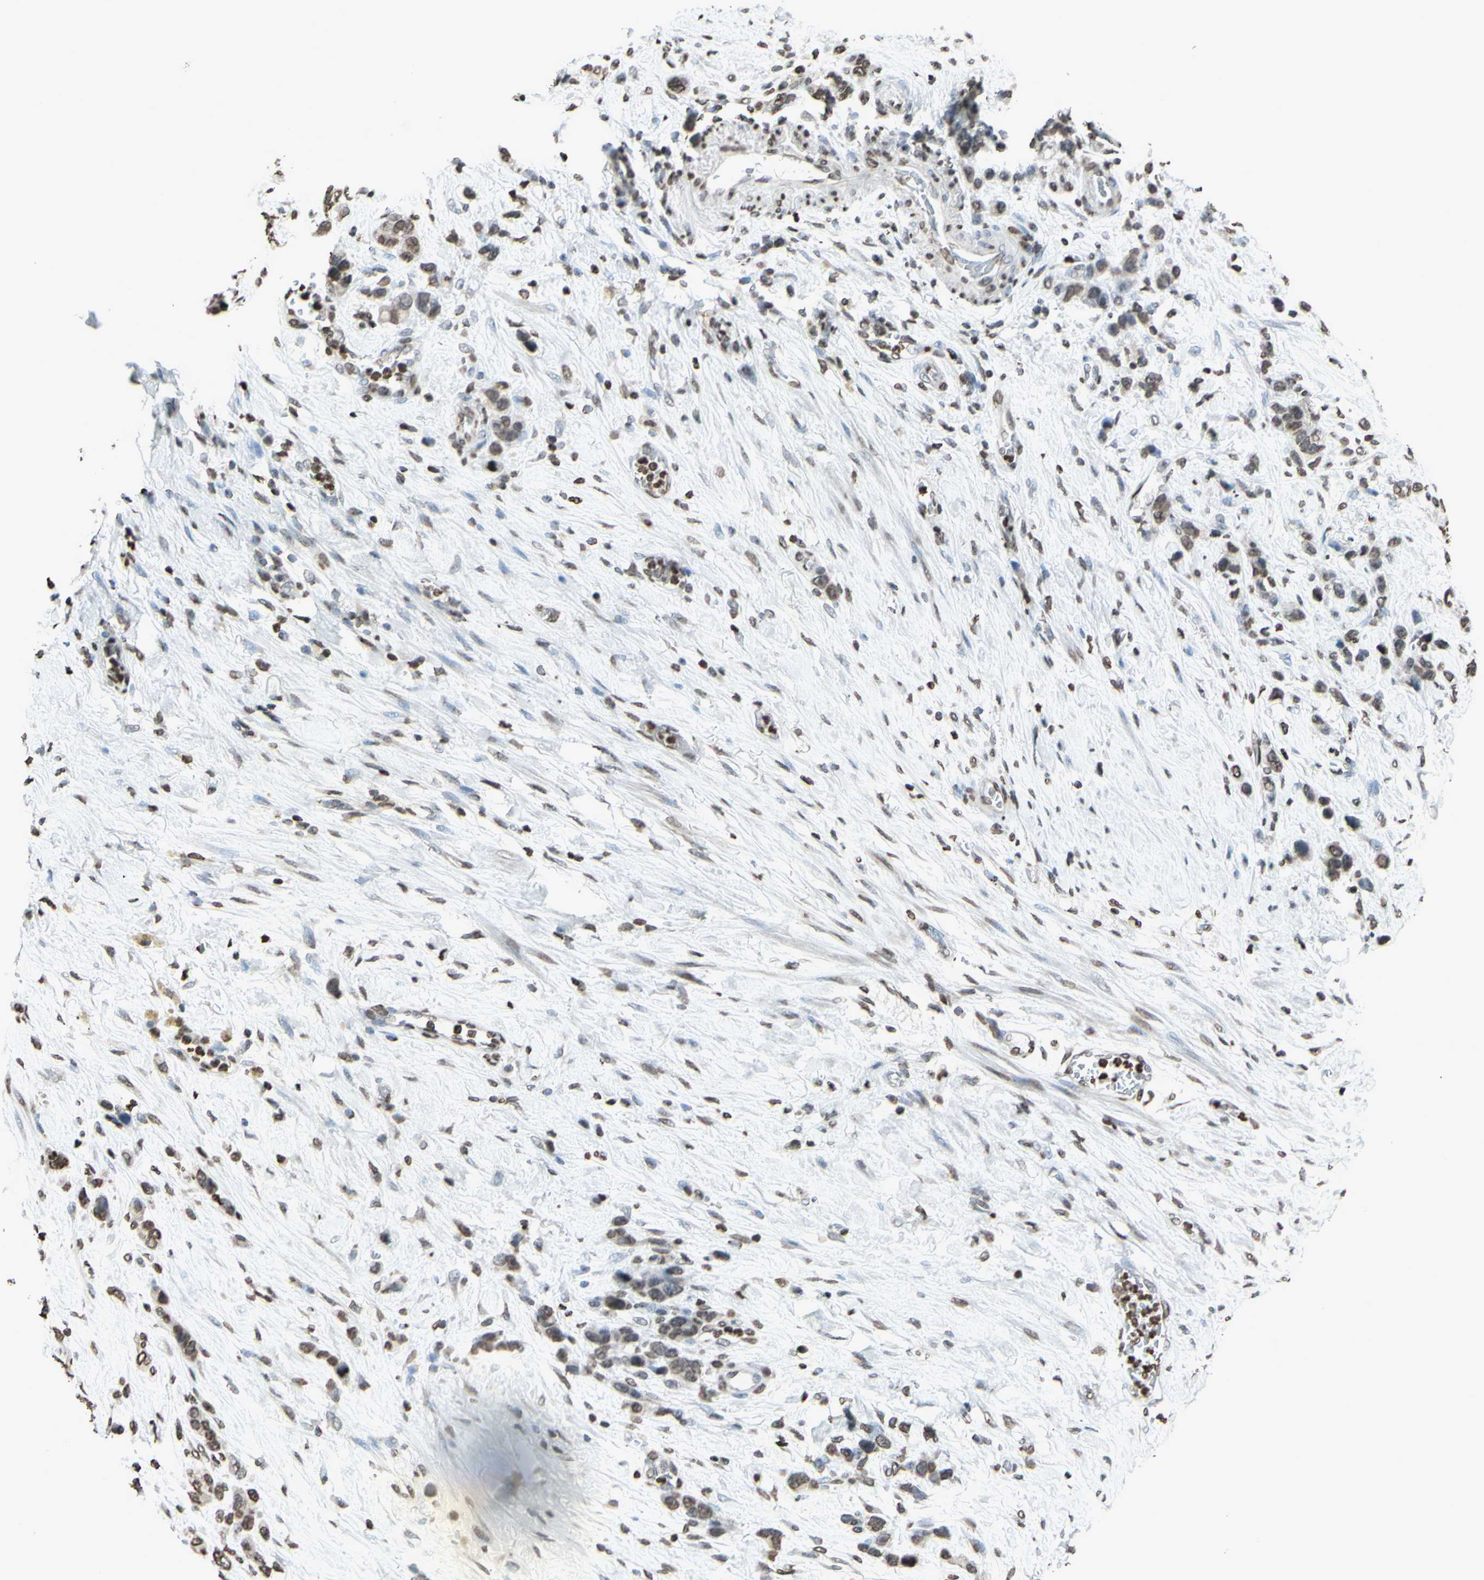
{"staining": {"intensity": "weak", "quantity": "25%-75%", "location": "nuclear"}, "tissue": "stomach cancer", "cell_type": "Tumor cells", "image_type": "cancer", "snomed": [{"axis": "morphology", "description": "Adenocarcinoma, NOS"}, {"axis": "morphology", "description": "Adenocarcinoma, High grade"}, {"axis": "topography", "description": "Stomach, upper"}, {"axis": "topography", "description": "Stomach, lower"}], "caption": "Immunohistochemistry (IHC) image of neoplastic tissue: human stomach cancer stained using immunohistochemistry exhibits low levels of weak protein expression localized specifically in the nuclear of tumor cells, appearing as a nuclear brown color.", "gene": "CD79B", "patient": {"sex": "female", "age": 65}}